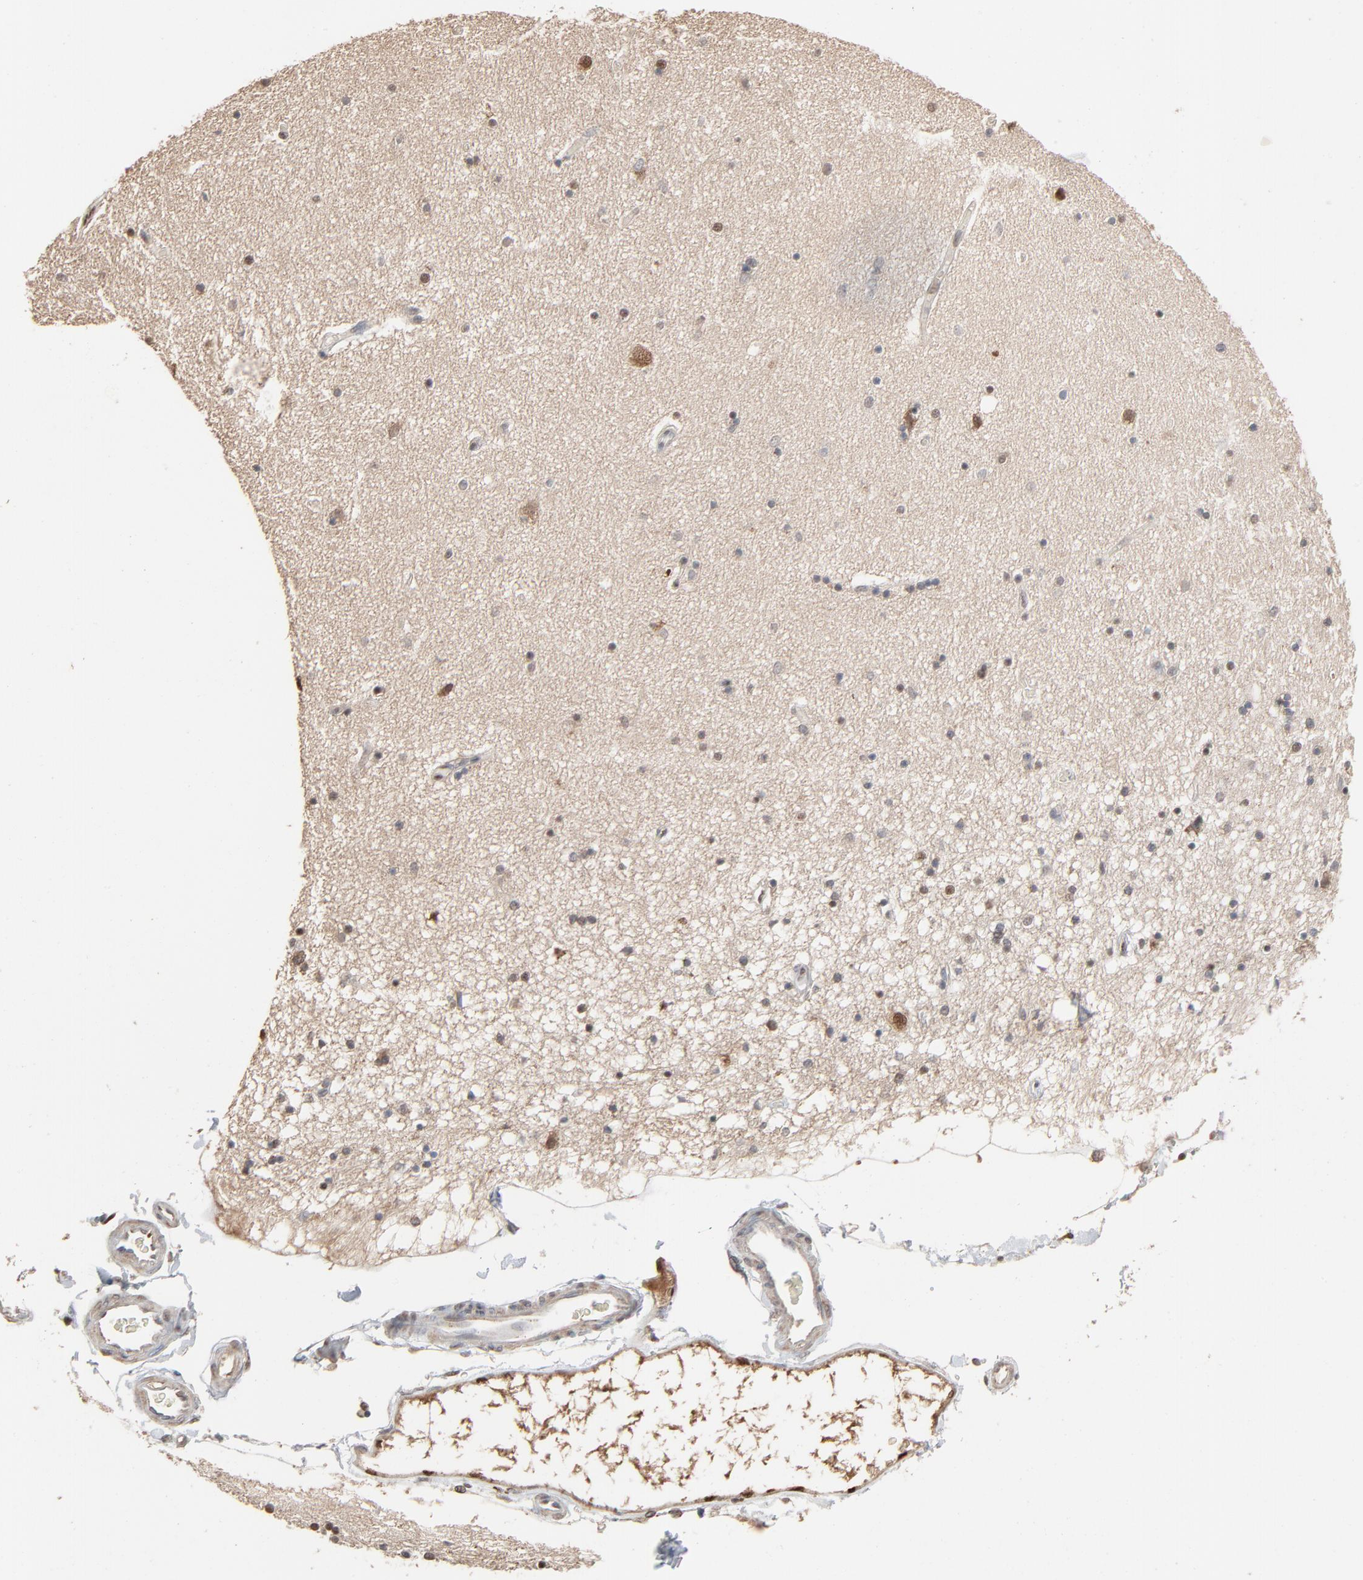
{"staining": {"intensity": "moderate", "quantity": "25%-75%", "location": "cytoplasmic/membranous,nuclear"}, "tissue": "hippocampus", "cell_type": "Glial cells", "image_type": "normal", "snomed": [{"axis": "morphology", "description": "Normal tissue, NOS"}, {"axis": "topography", "description": "Hippocampus"}], "caption": "Protein staining demonstrates moderate cytoplasmic/membranous,nuclear staining in approximately 25%-75% of glial cells in unremarkable hippocampus.", "gene": "CCT5", "patient": {"sex": "female", "age": 54}}